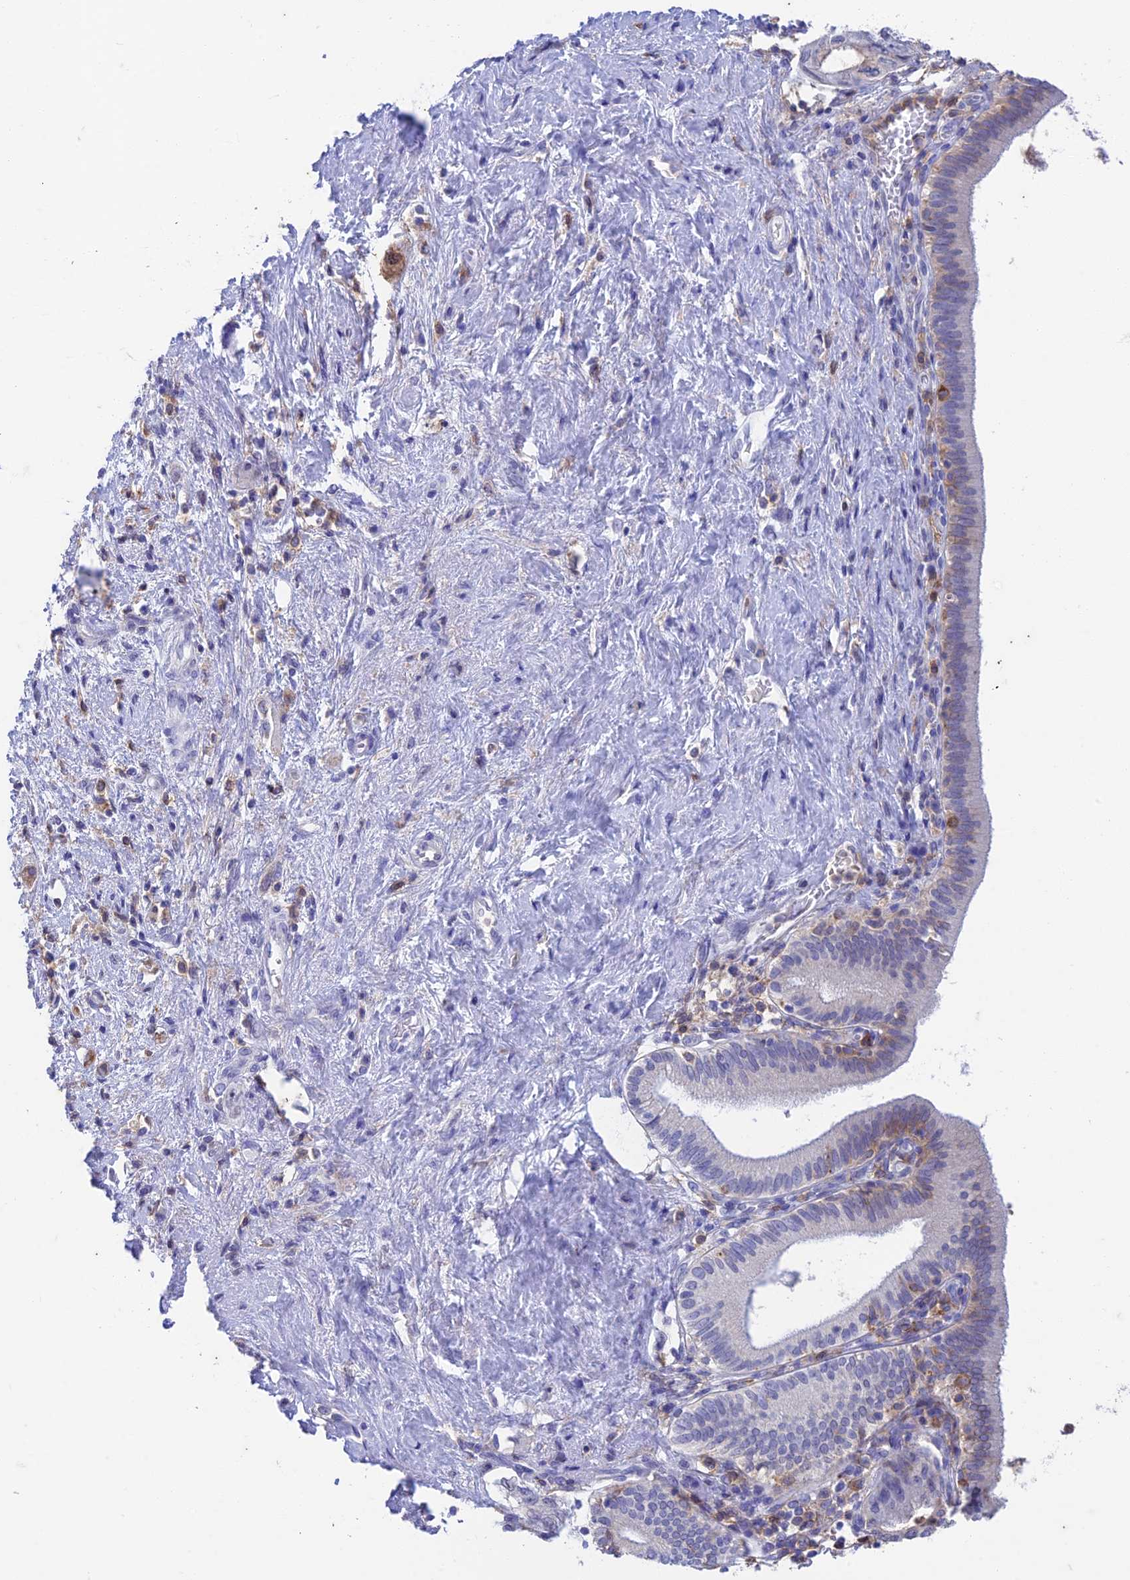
{"staining": {"intensity": "weak", "quantity": "<25%", "location": "cytoplasmic/membranous"}, "tissue": "pancreatic cancer", "cell_type": "Tumor cells", "image_type": "cancer", "snomed": [{"axis": "morphology", "description": "Adenocarcinoma, NOS"}, {"axis": "topography", "description": "Pancreas"}], "caption": "A high-resolution micrograph shows immunohistochemistry staining of pancreatic cancer, which displays no significant staining in tumor cells.", "gene": "FGF7", "patient": {"sex": "female", "age": 73}}